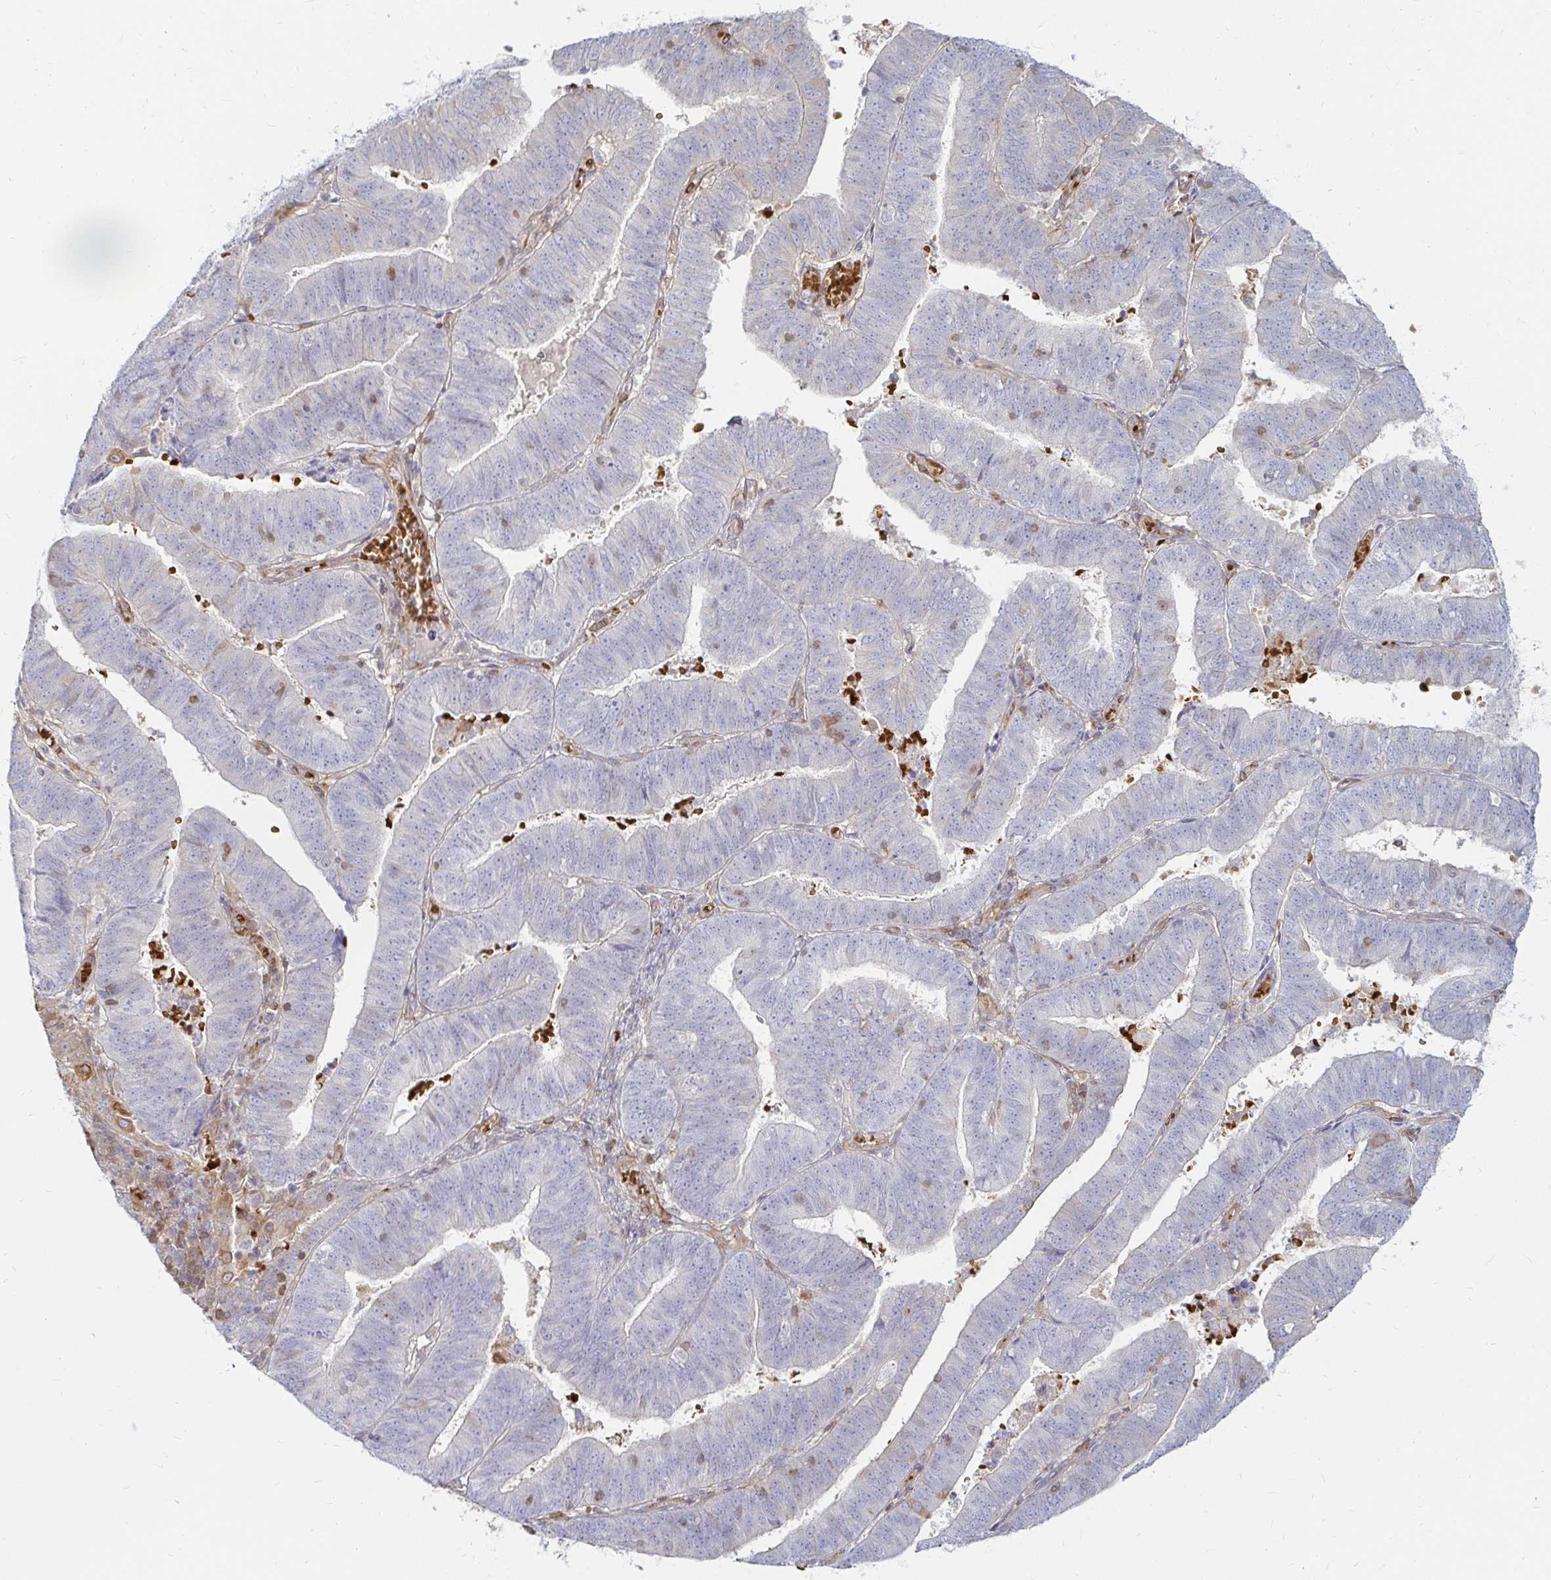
{"staining": {"intensity": "weak", "quantity": "<25%", "location": "cytoplasmic/membranous"}, "tissue": "endometrial cancer", "cell_type": "Tumor cells", "image_type": "cancer", "snomed": [{"axis": "morphology", "description": "Adenocarcinoma, NOS"}, {"axis": "topography", "description": "Endometrium"}], "caption": "Micrograph shows no significant protein positivity in tumor cells of adenocarcinoma (endometrial). (DAB immunohistochemistry (IHC) visualized using brightfield microscopy, high magnification).", "gene": "CAST", "patient": {"sex": "female", "age": 82}}